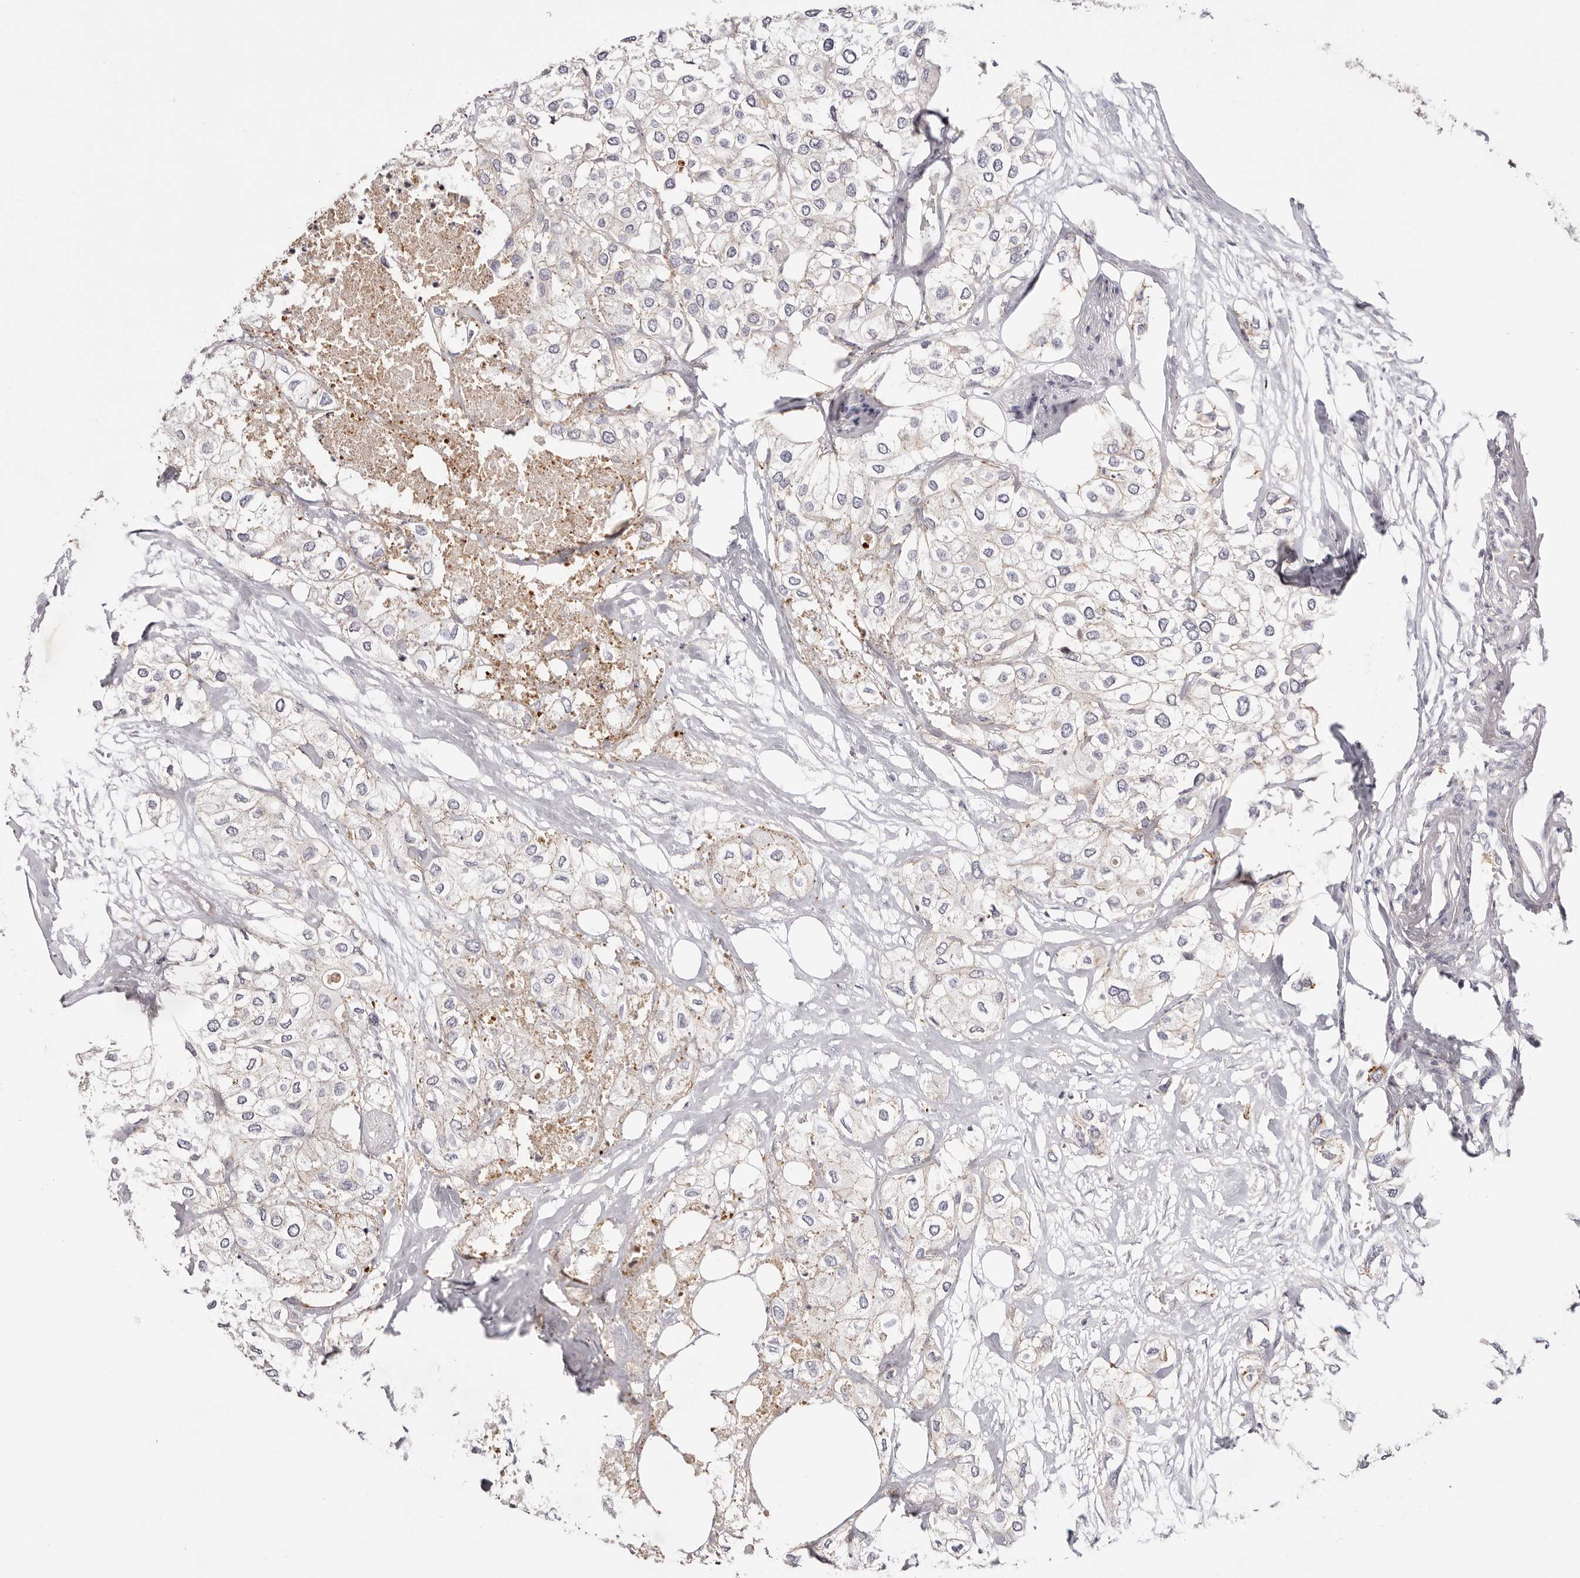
{"staining": {"intensity": "negative", "quantity": "none", "location": "none"}, "tissue": "urothelial cancer", "cell_type": "Tumor cells", "image_type": "cancer", "snomed": [{"axis": "morphology", "description": "Urothelial carcinoma, High grade"}, {"axis": "topography", "description": "Urinary bladder"}], "caption": "IHC micrograph of neoplastic tissue: urothelial cancer stained with DAB (3,3'-diaminobenzidine) shows no significant protein positivity in tumor cells.", "gene": "SLC35B2", "patient": {"sex": "male", "age": 64}}